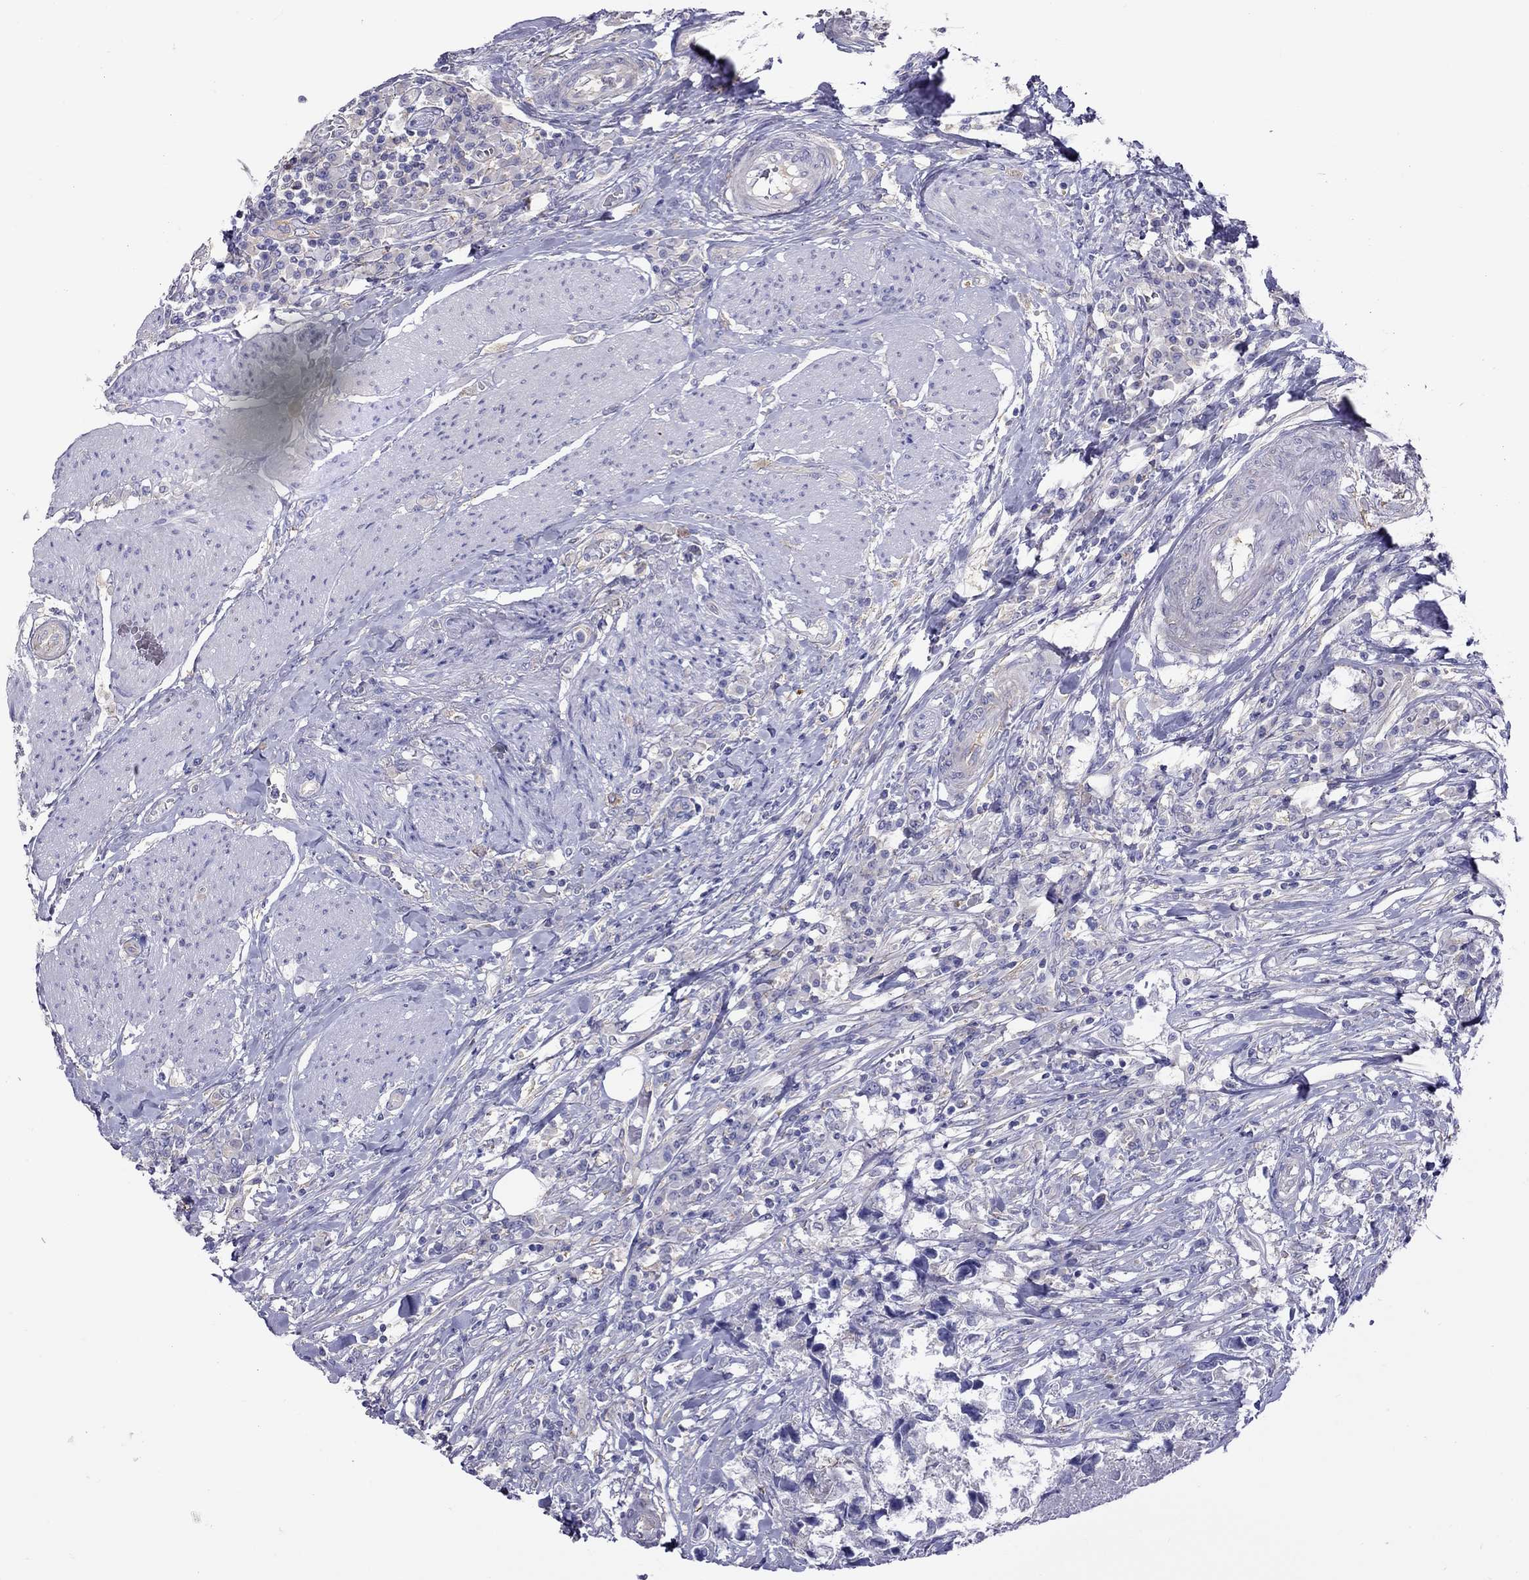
{"staining": {"intensity": "negative", "quantity": "none", "location": "none"}, "tissue": "urothelial cancer", "cell_type": "Tumor cells", "image_type": "cancer", "snomed": [{"axis": "morphology", "description": "Urothelial carcinoma, NOS"}, {"axis": "morphology", "description": "Urothelial carcinoma, High grade"}, {"axis": "topography", "description": "Urinary bladder"}], "caption": "A photomicrograph of human urothelial cancer is negative for staining in tumor cells.", "gene": "ALOX15B", "patient": {"sex": "male", "age": 63}}